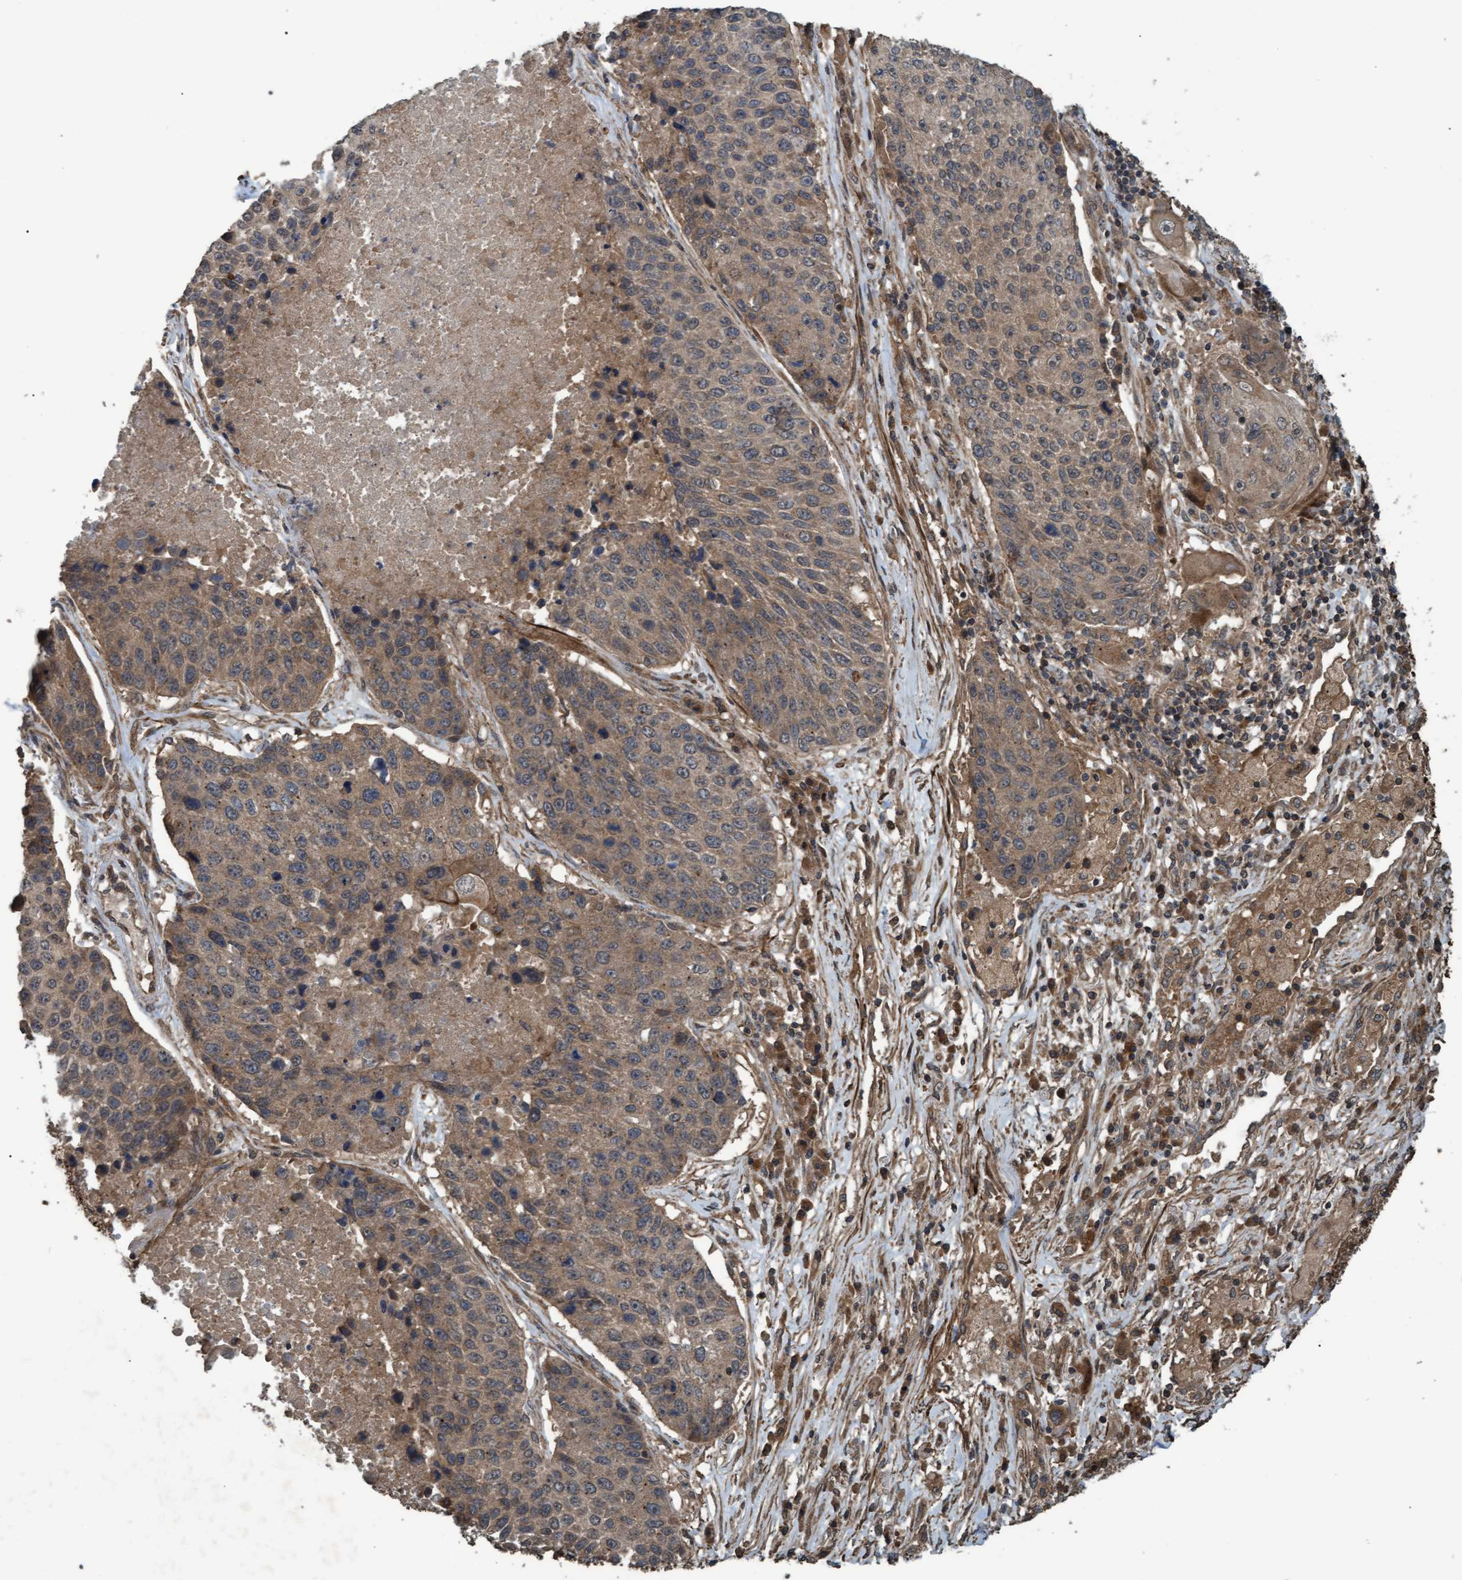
{"staining": {"intensity": "weak", "quantity": "25%-75%", "location": "cytoplasmic/membranous"}, "tissue": "lung cancer", "cell_type": "Tumor cells", "image_type": "cancer", "snomed": [{"axis": "morphology", "description": "Squamous cell carcinoma, NOS"}, {"axis": "topography", "description": "Lung"}], "caption": "Lung cancer tissue displays weak cytoplasmic/membranous positivity in about 25%-75% of tumor cells, visualized by immunohistochemistry. The staining is performed using DAB (3,3'-diaminobenzidine) brown chromogen to label protein expression. The nuclei are counter-stained blue using hematoxylin.", "gene": "GGT6", "patient": {"sex": "male", "age": 61}}